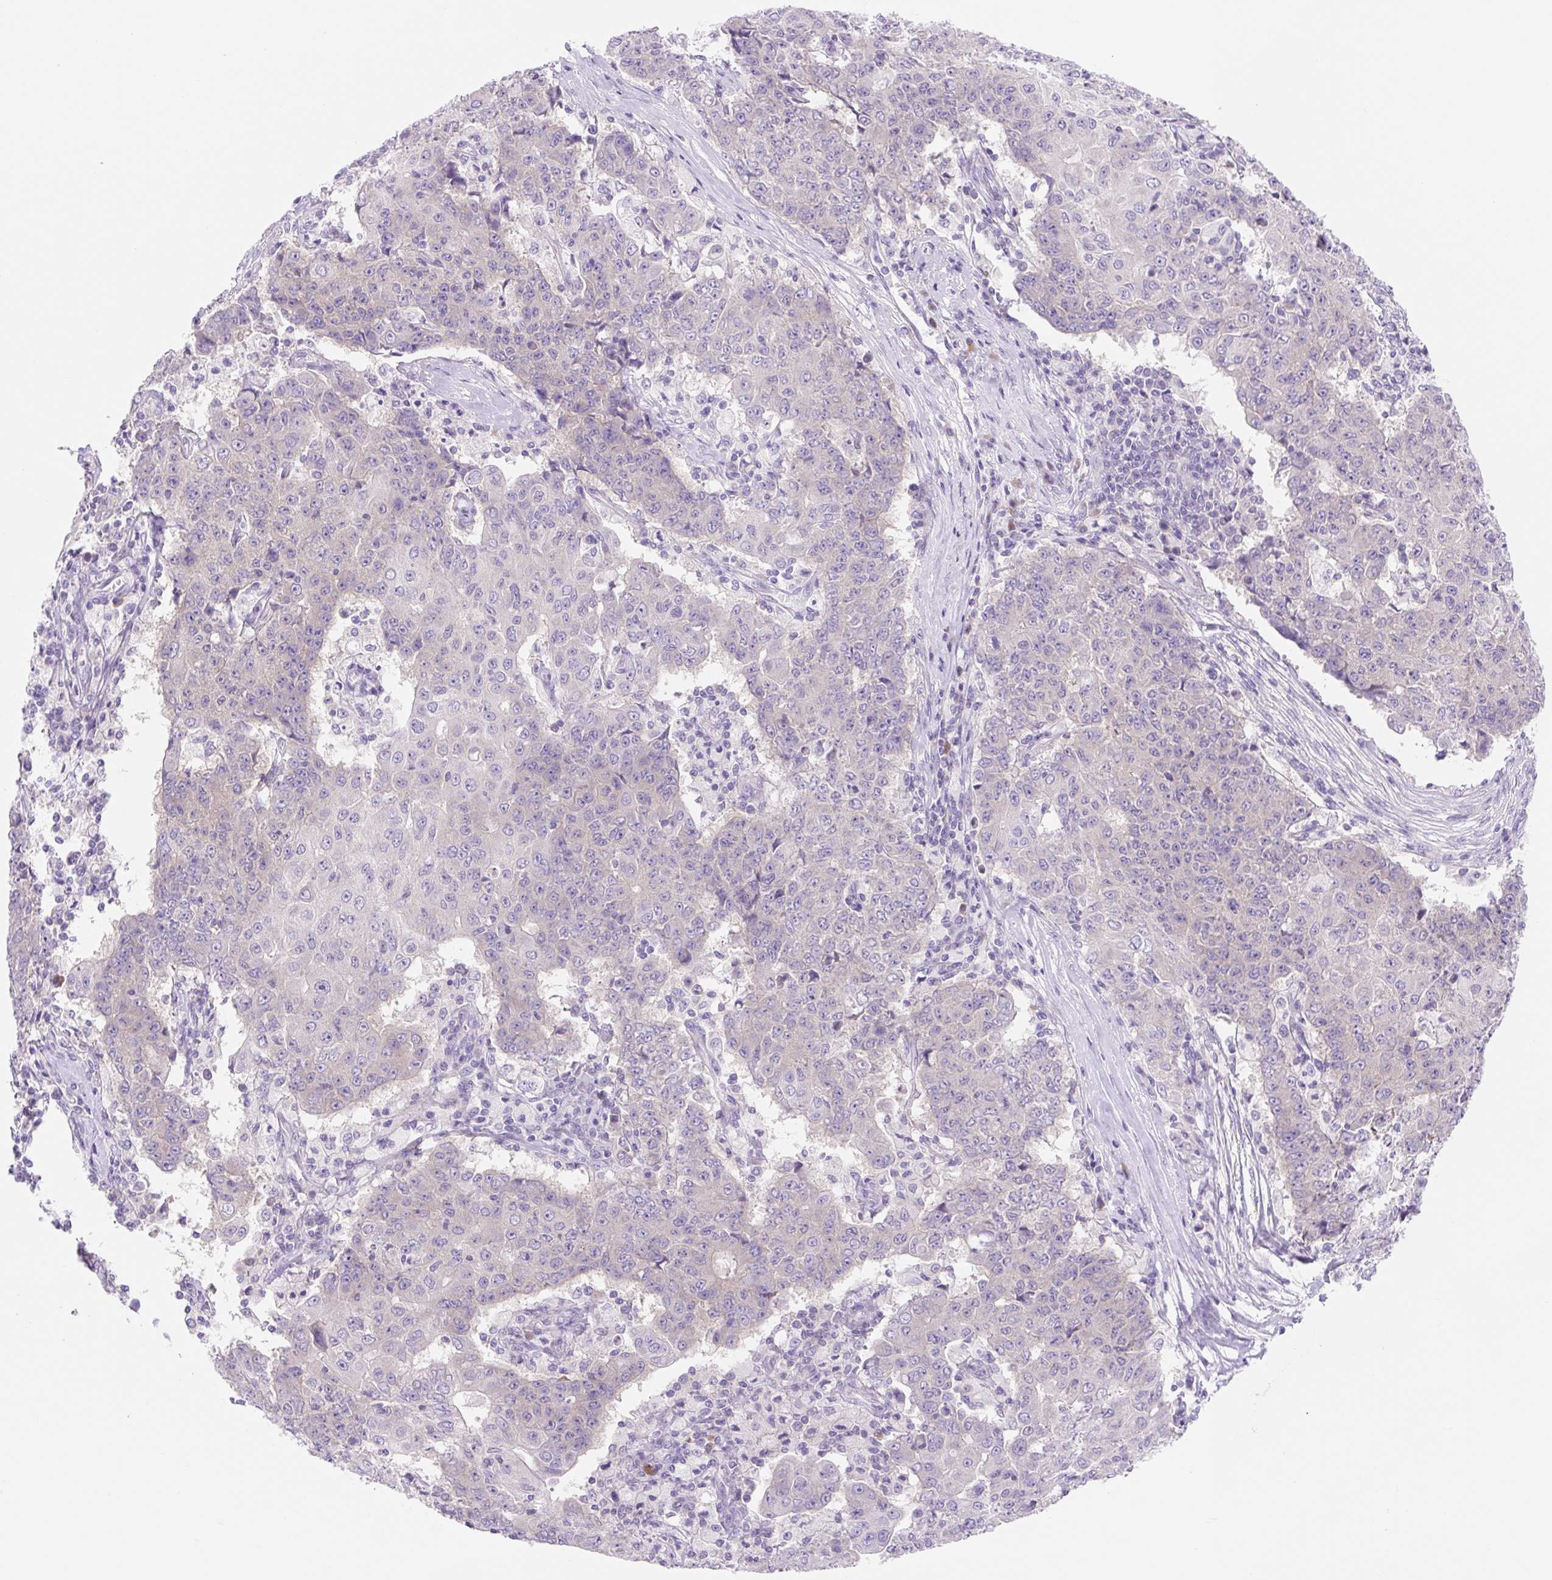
{"staining": {"intensity": "negative", "quantity": "none", "location": "none"}, "tissue": "ovarian cancer", "cell_type": "Tumor cells", "image_type": "cancer", "snomed": [{"axis": "morphology", "description": "Carcinoma, endometroid"}, {"axis": "topography", "description": "Ovary"}], "caption": "Ovarian cancer was stained to show a protein in brown. There is no significant positivity in tumor cells.", "gene": "CELF6", "patient": {"sex": "female", "age": 42}}